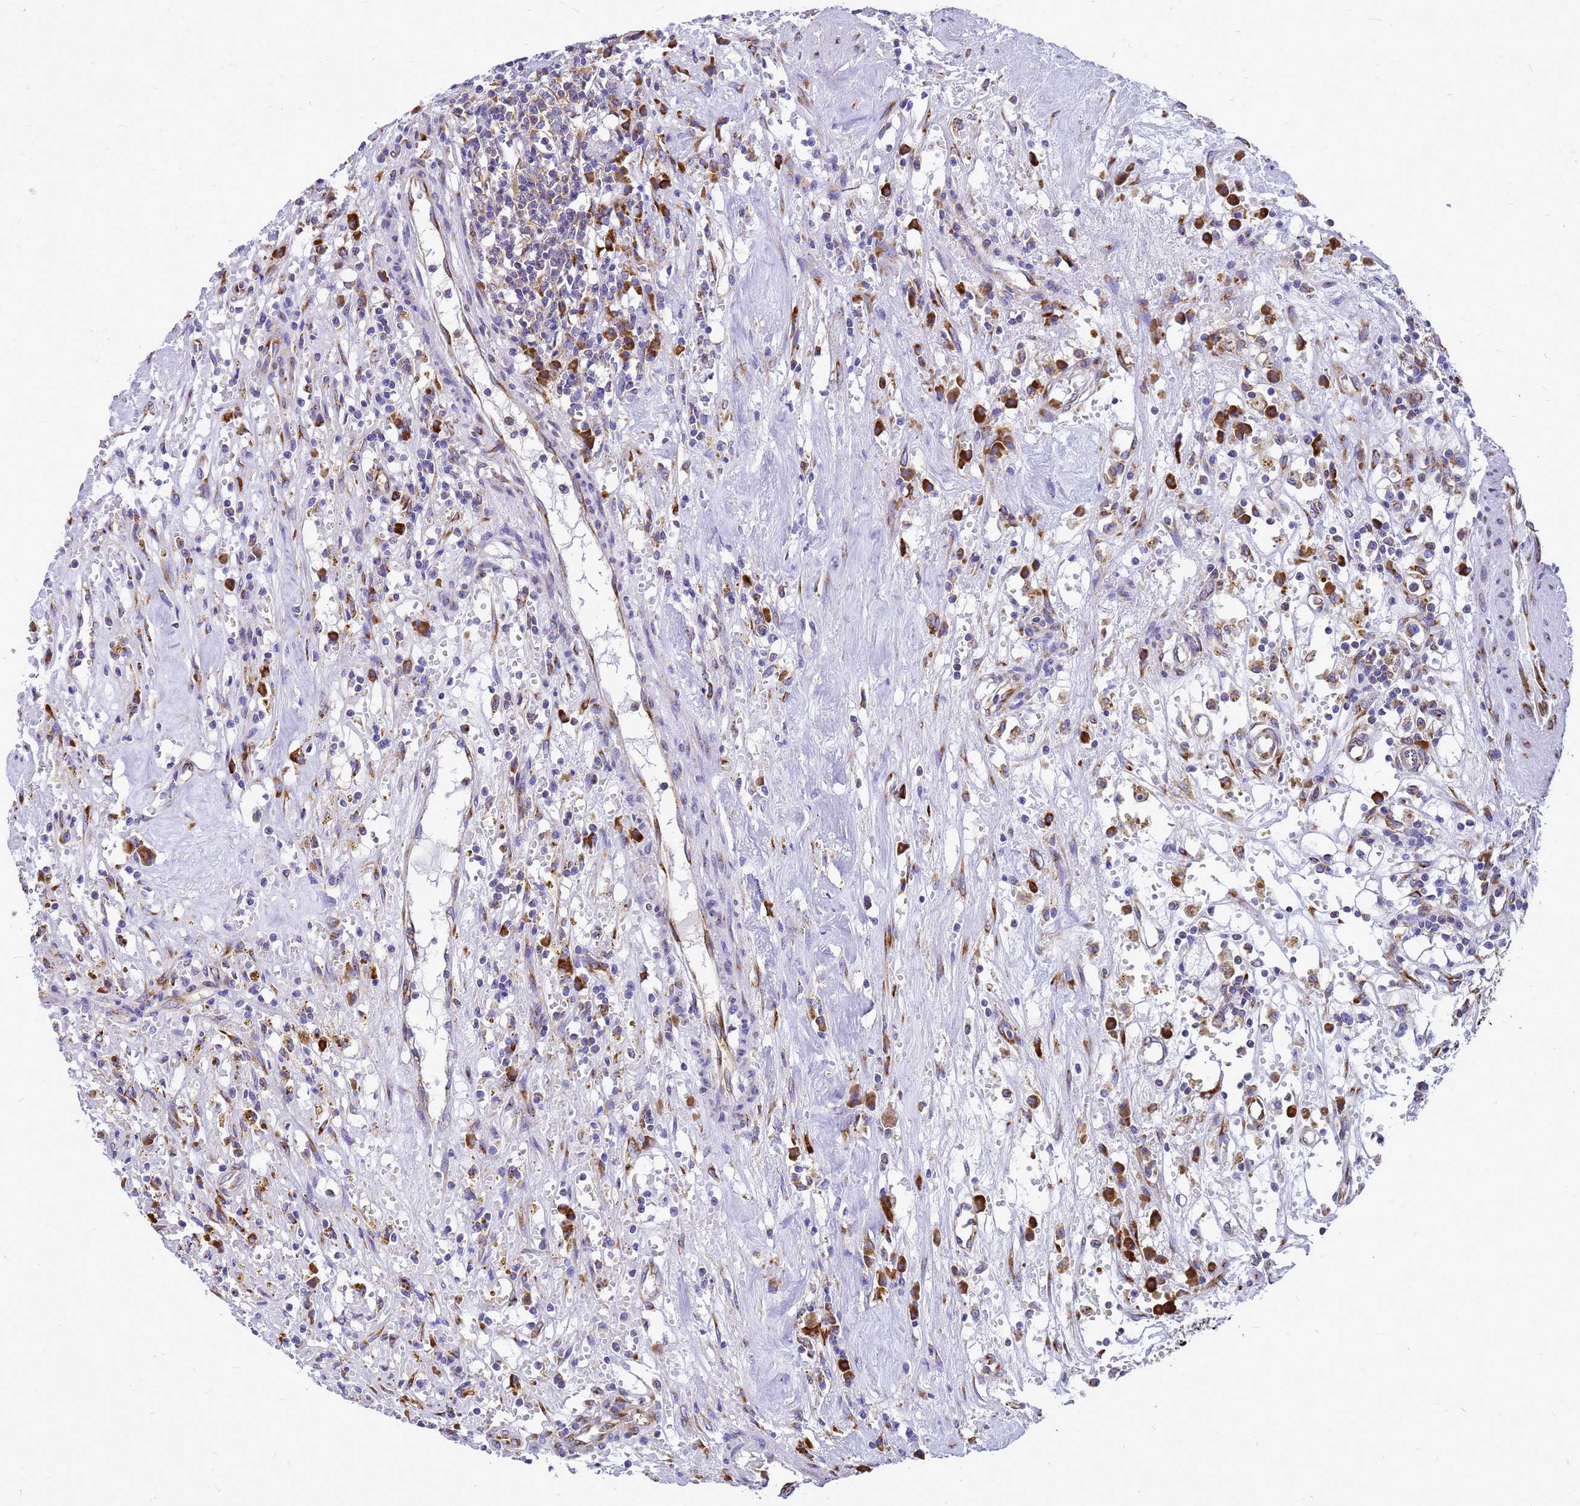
{"staining": {"intensity": "negative", "quantity": "none", "location": "none"}, "tissue": "renal cancer", "cell_type": "Tumor cells", "image_type": "cancer", "snomed": [{"axis": "morphology", "description": "Adenocarcinoma, NOS"}, {"axis": "topography", "description": "Kidney"}], "caption": "Renal cancer stained for a protein using immunohistochemistry reveals no positivity tumor cells.", "gene": "EEF1D", "patient": {"sex": "male", "age": 56}}